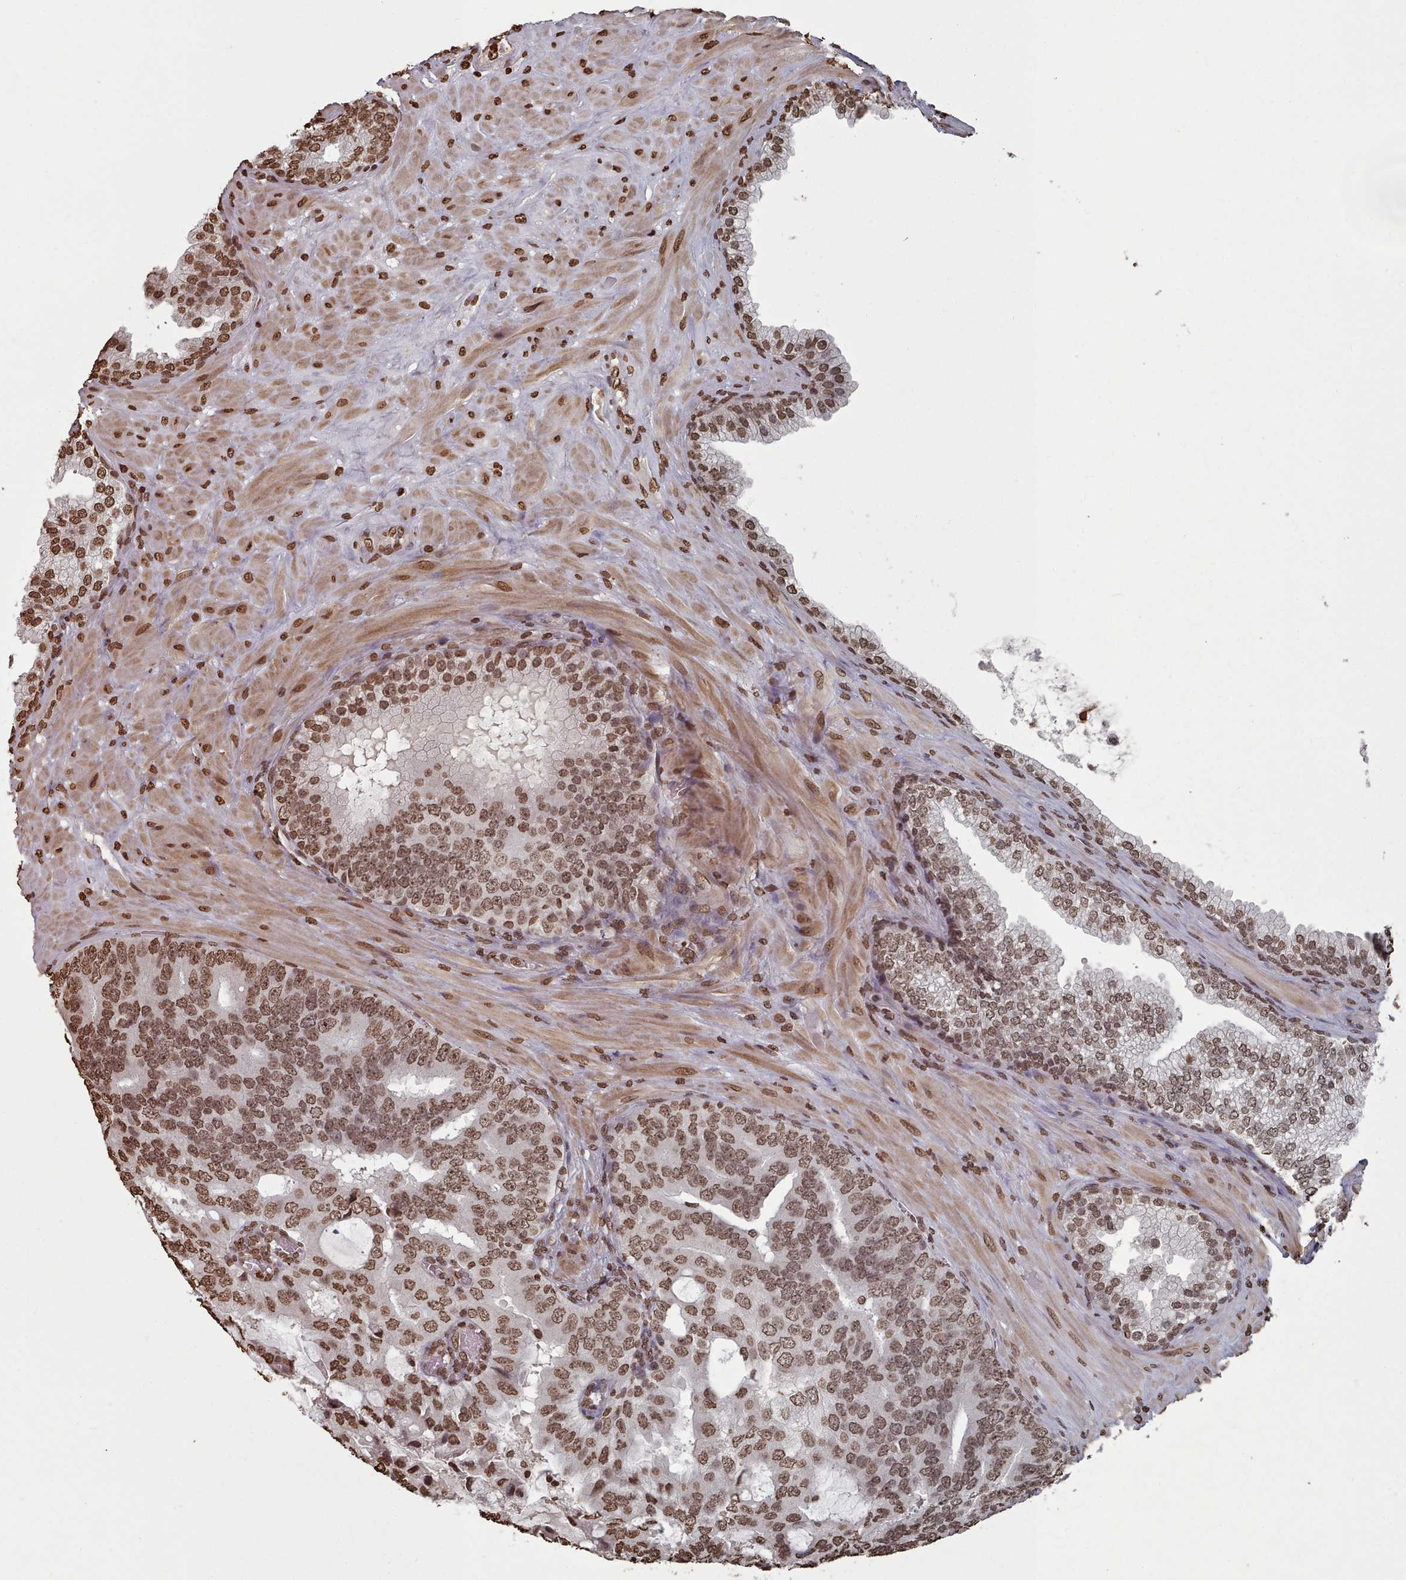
{"staining": {"intensity": "strong", "quantity": ">75%", "location": "nuclear"}, "tissue": "prostate cancer", "cell_type": "Tumor cells", "image_type": "cancer", "snomed": [{"axis": "morphology", "description": "Adenocarcinoma, High grade"}, {"axis": "topography", "description": "Prostate"}], "caption": "This micrograph demonstrates immunohistochemistry (IHC) staining of human prostate adenocarcinoma (high-grade), with high strong nuclear staining in approximately >75% of tumor cells.", "gene": "PLEKHG5", "patient": {"sex": "male", "age": 55}}